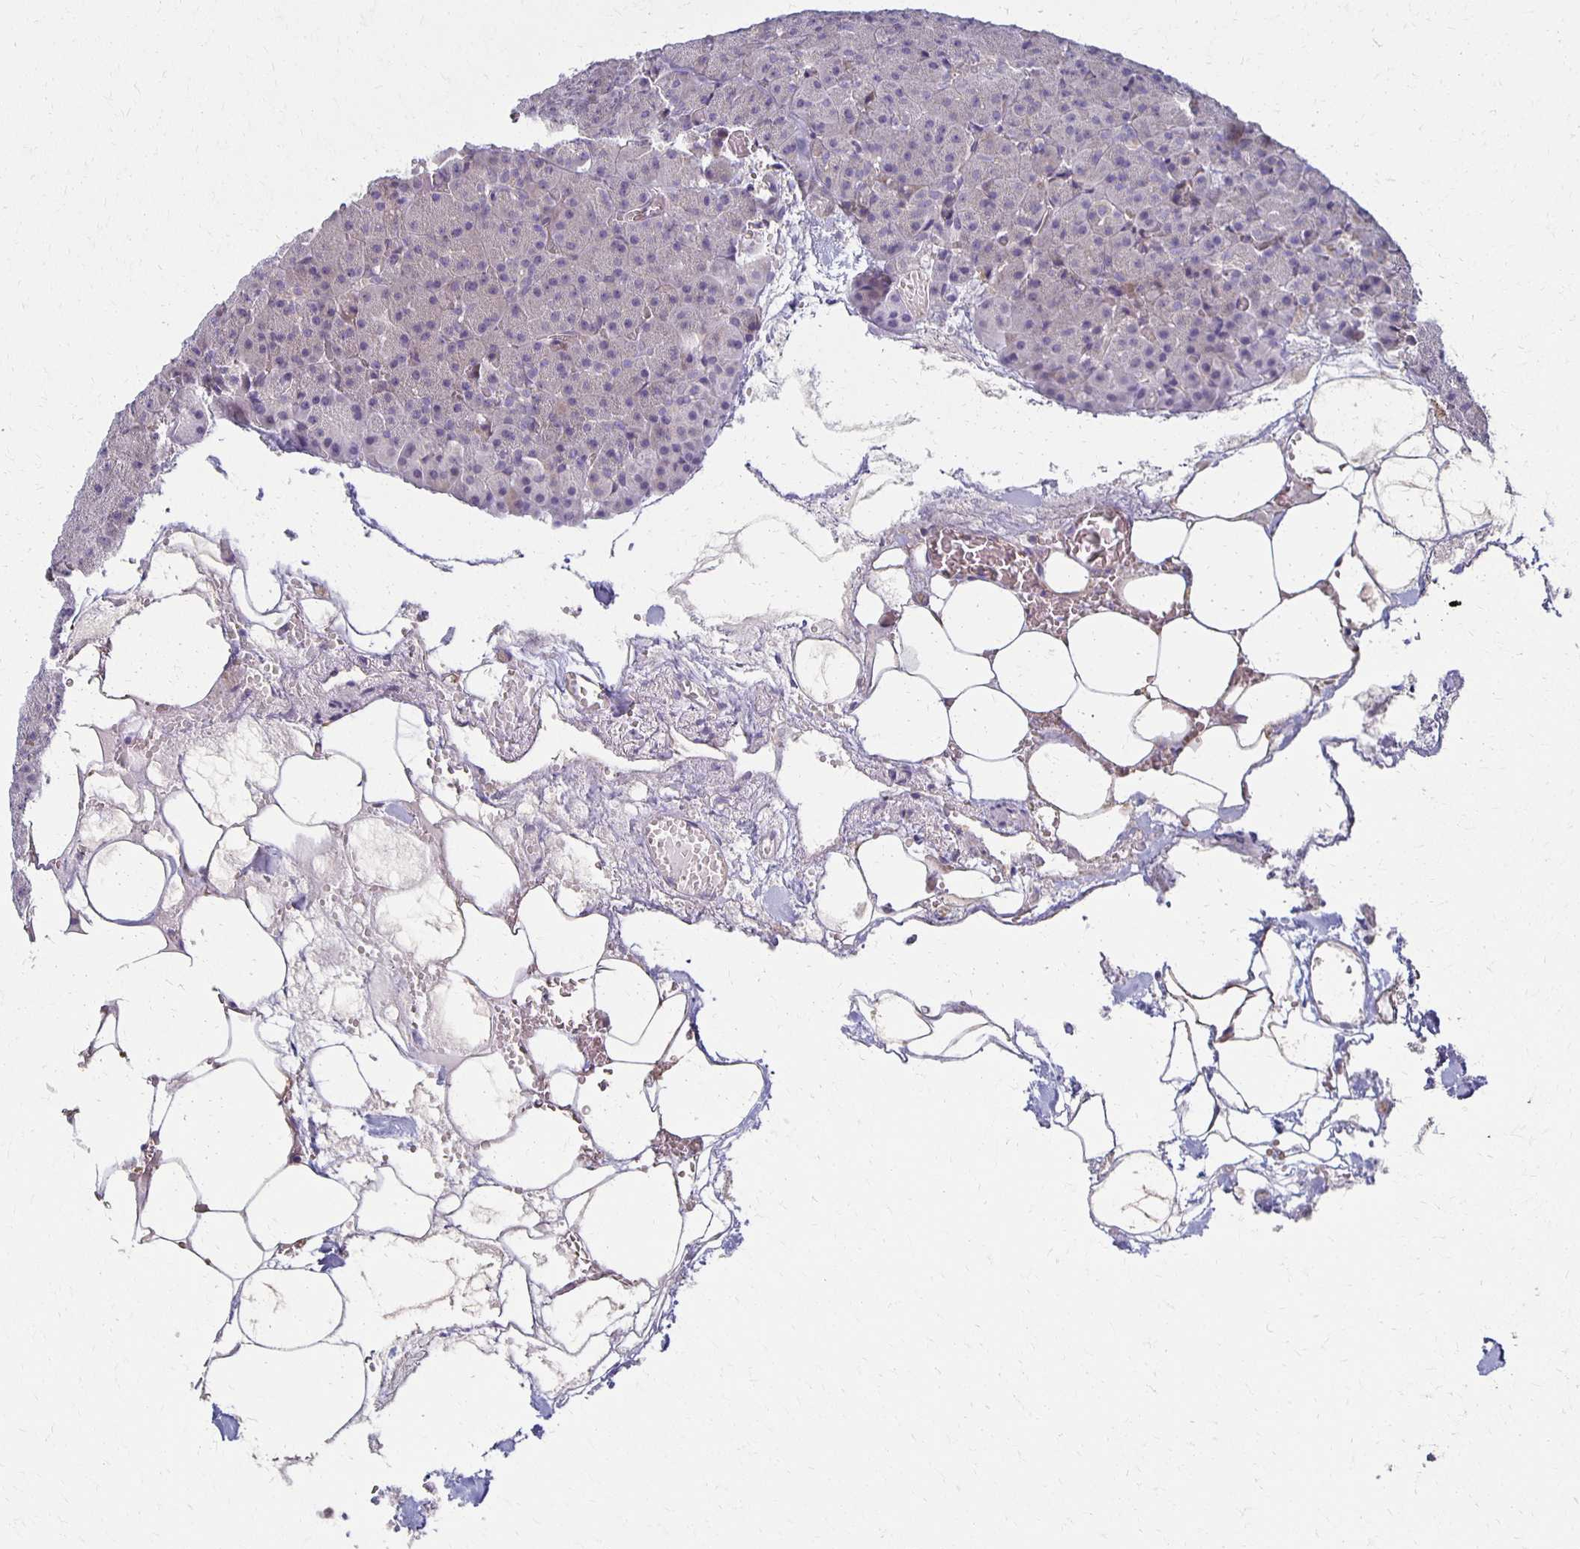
{"staining": {"intensity": "negative", "quantity": "none", "location": "none"}, "tissue": "pancreas", "cell_type": "Exocrine glandular cells", "image_type": "normal", "snomed": [{"axis": "morphology", "description": "Normal tissue, NOS"}, {"axis": "topography", "description": "Pancreas"}], "caption": "This is an immunohistochemistry image of unremarkable pancreas. There is no expression in exocrine glandular cells.", "gene": "GPX4", "patient": {"sex": "female", "age": 74}}